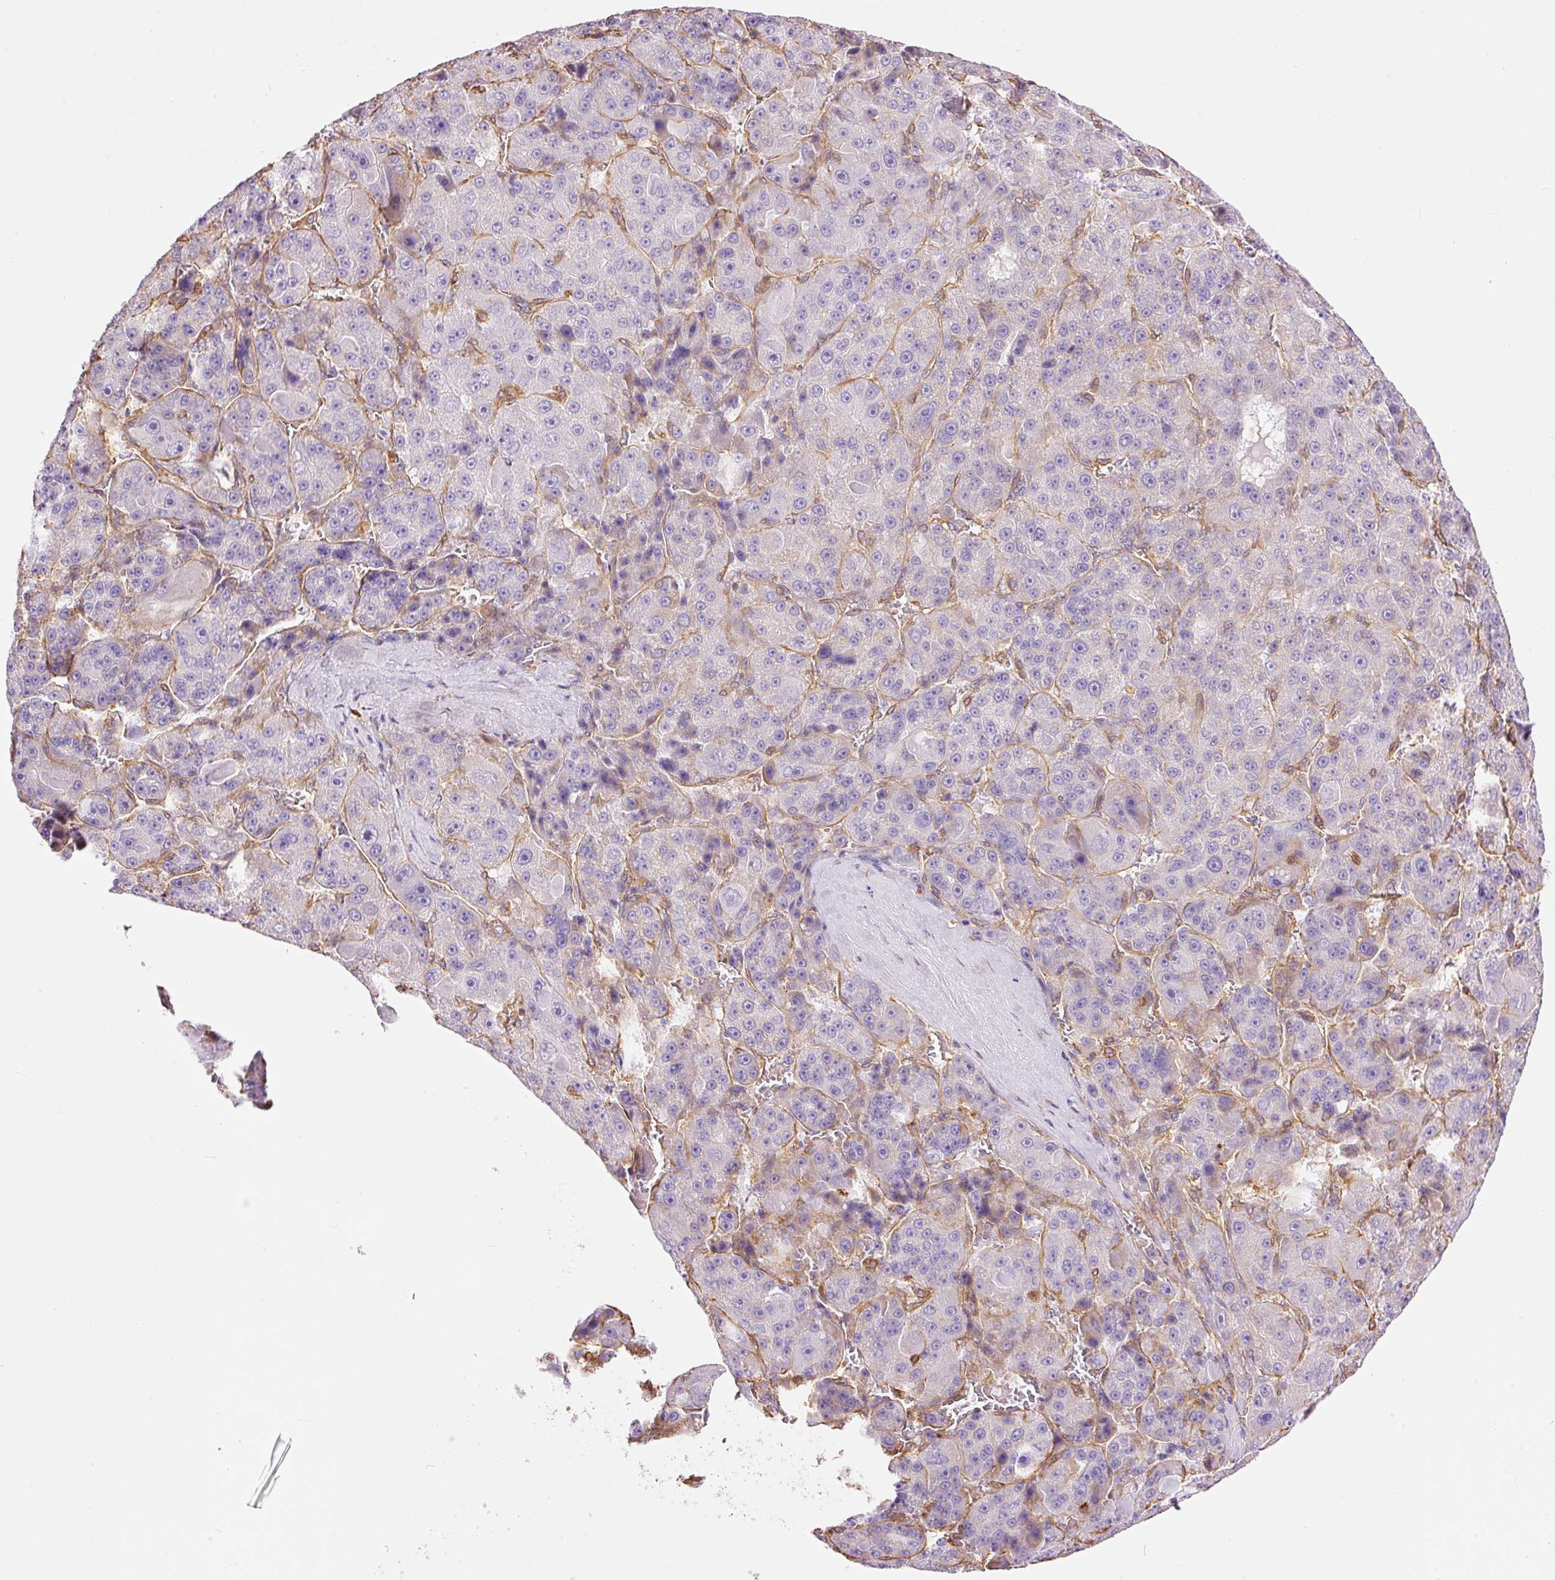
{"staining": {"intensity": "negative", "quantity": "none", "location": "none"}, "tissue": "liver cancer", "cell_type": "Tumor cells", "image_type": "cancer", "snomed": [{"axis": "morphology", "description": "Carcinoma, Hepatocellular, NOS"}, {"axis": "topography", "description": "Liver"}], "caption": "DAB (3,3'-diaminobenzidine) immunohistochemical staining of liver hepatocellular carcinoma demonstrates no significant staining in tumor cells.", "gene": "IL10RB", "patient": {"sex": "male", "age": 76}}